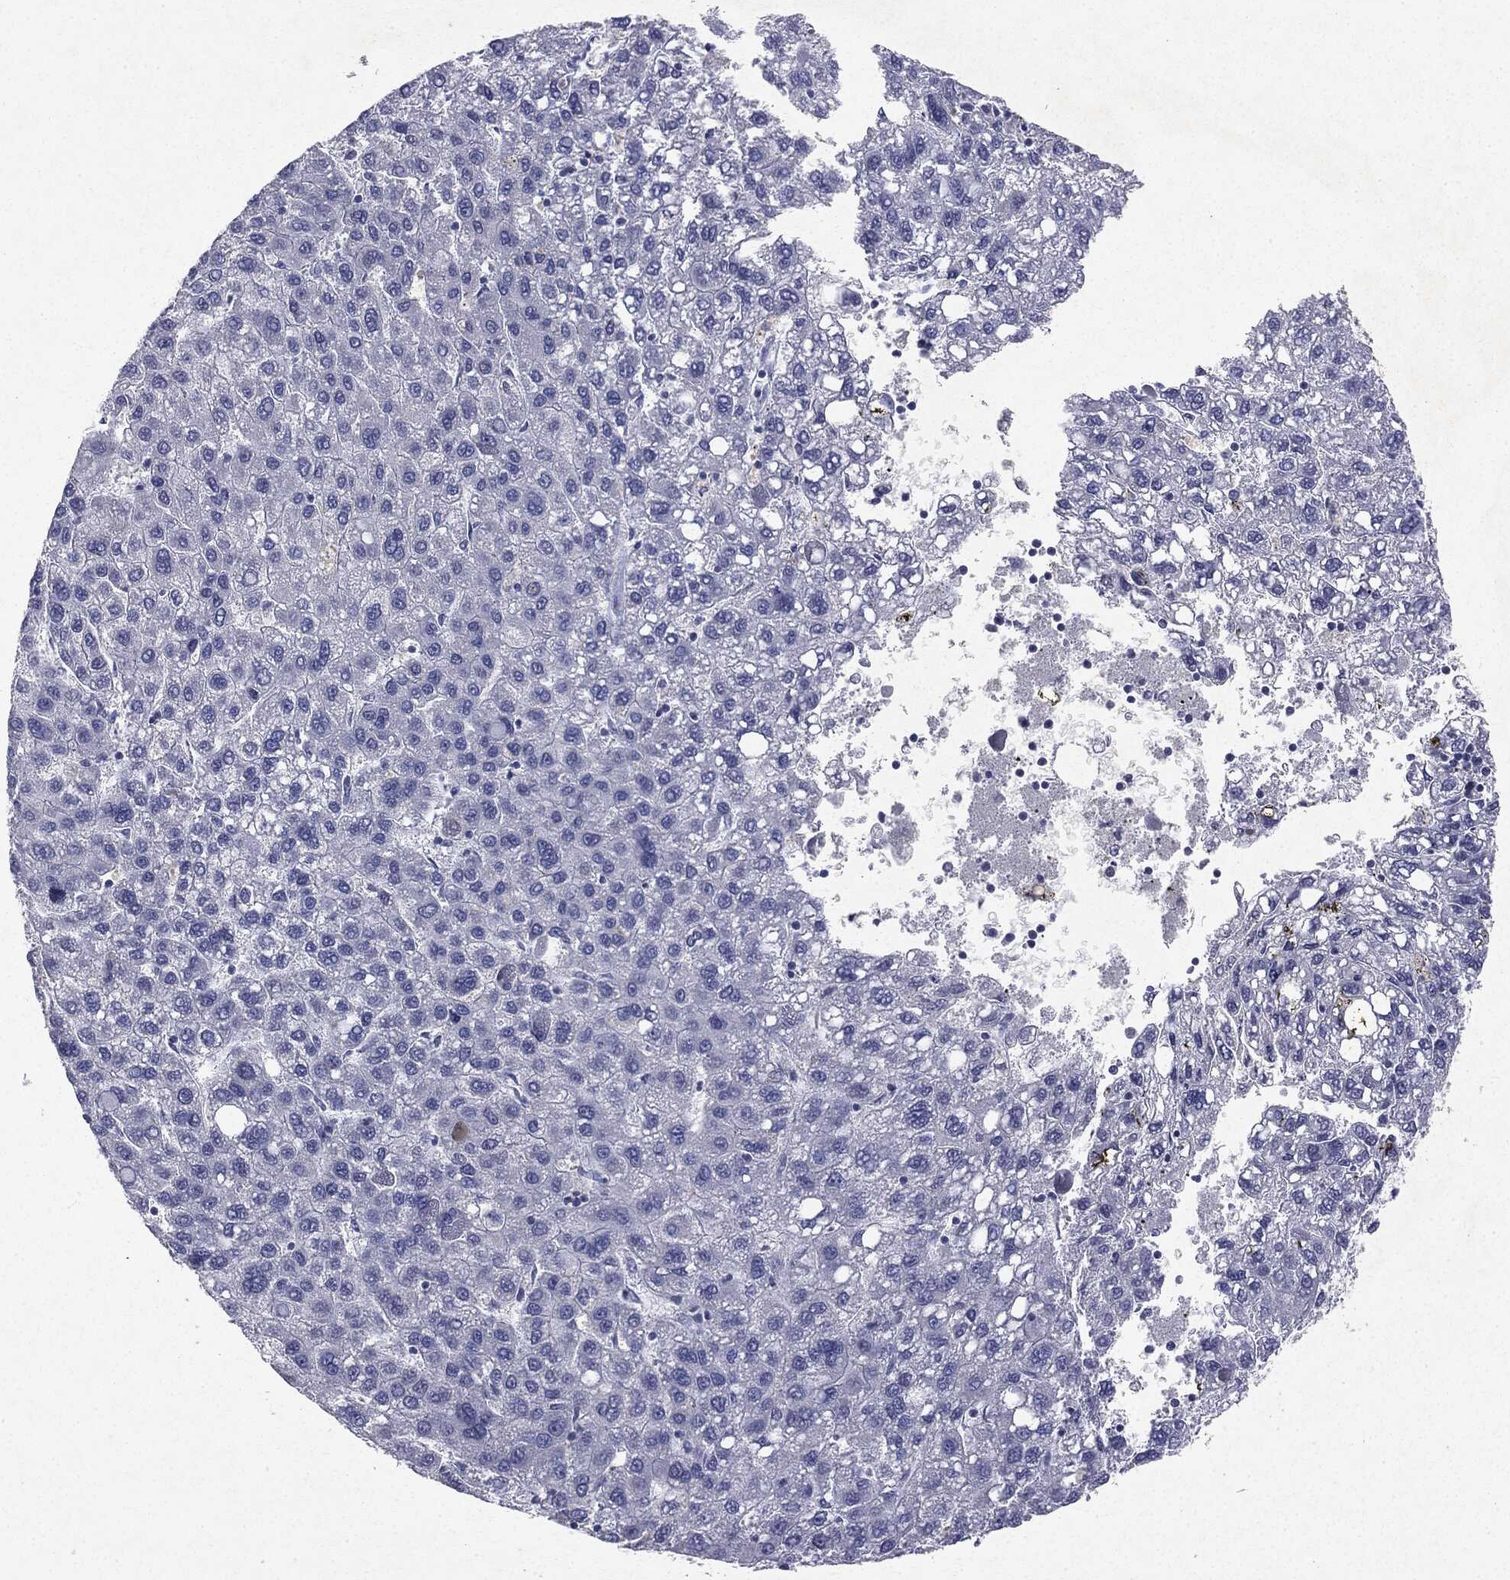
{"staining": {"intensity": "negative", "quantity": "none", "location": "none"}, "tissue": "liver cancer", "cell_type": "Tumor cells", "image_type": "cancer", "snomed": [{"axis": "morphology", "description": "Carcinoma, Hepatocellular, NOS"}, {"axis": "topography", "description": "Liver"}], "caption": "DAB immunohistochemical staining of hepatocellular carcinoma (liver) demonstrates no significant expression in tumor cells. (DAB immunohistochemistry (IHC), high magnification).", "gene": "KIF2C", "patient": {"sex": "female", "age": 82}}